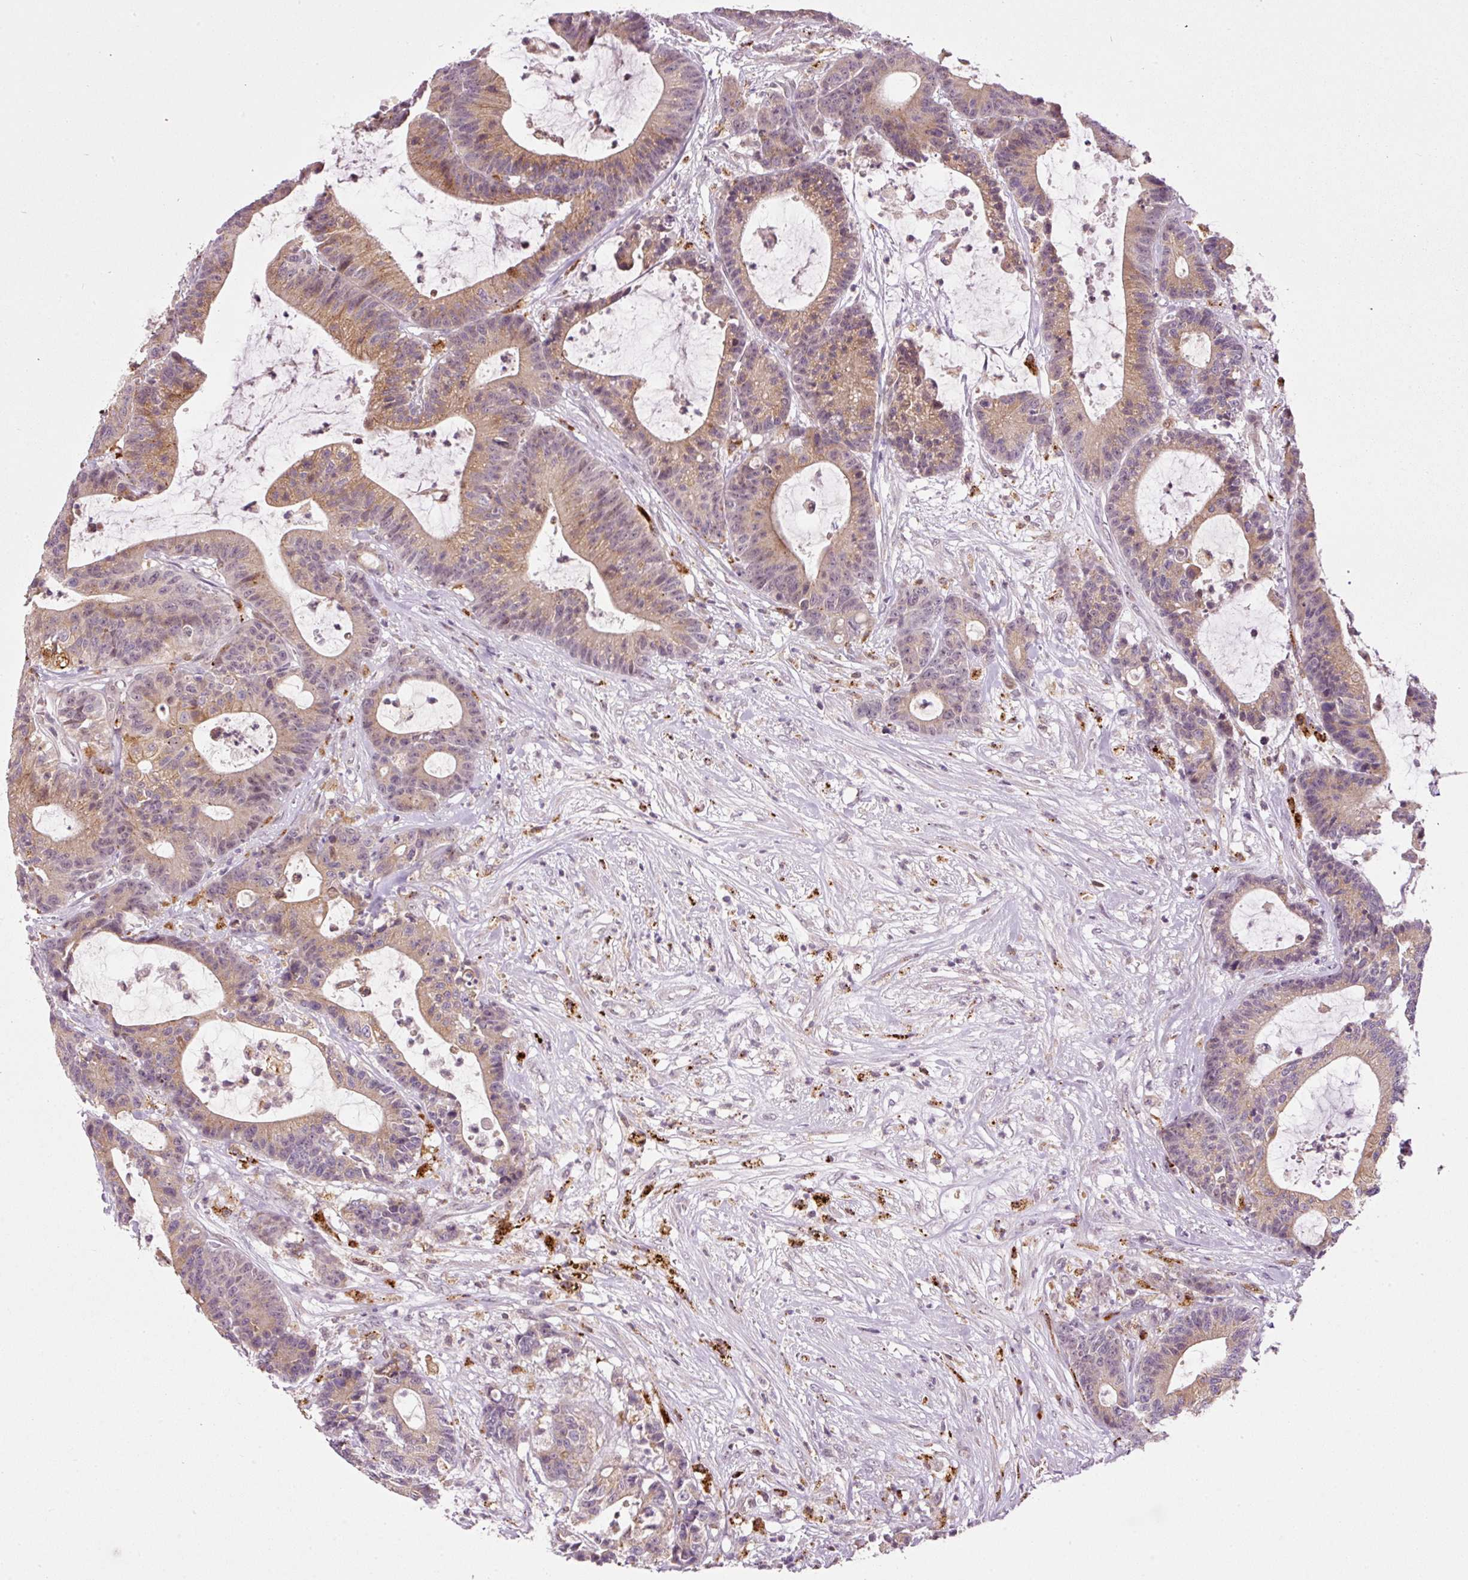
{"staining": {"intensity": "moderate", "quantity": ">75%", "location": "cytoplasmic/membranous"}, "tissue": "colorectal cancer", "cell_type": "Tumor cells", "image_type": "cancer", "snomed": [{"axis": "morphology", "description": "Adenocarcinoma, NOS"}, {"axis": "topography", "description": "Colon"}], "caption": "Adenocarcinoma (colorectal) was stained to show a protein in brown. There is medium levels of moderate cytoplasmic/membranous staining in approximately >75% of tumor cells.", "gene": "ZNF639", "patient": {"sex": "female", "age": 84}}